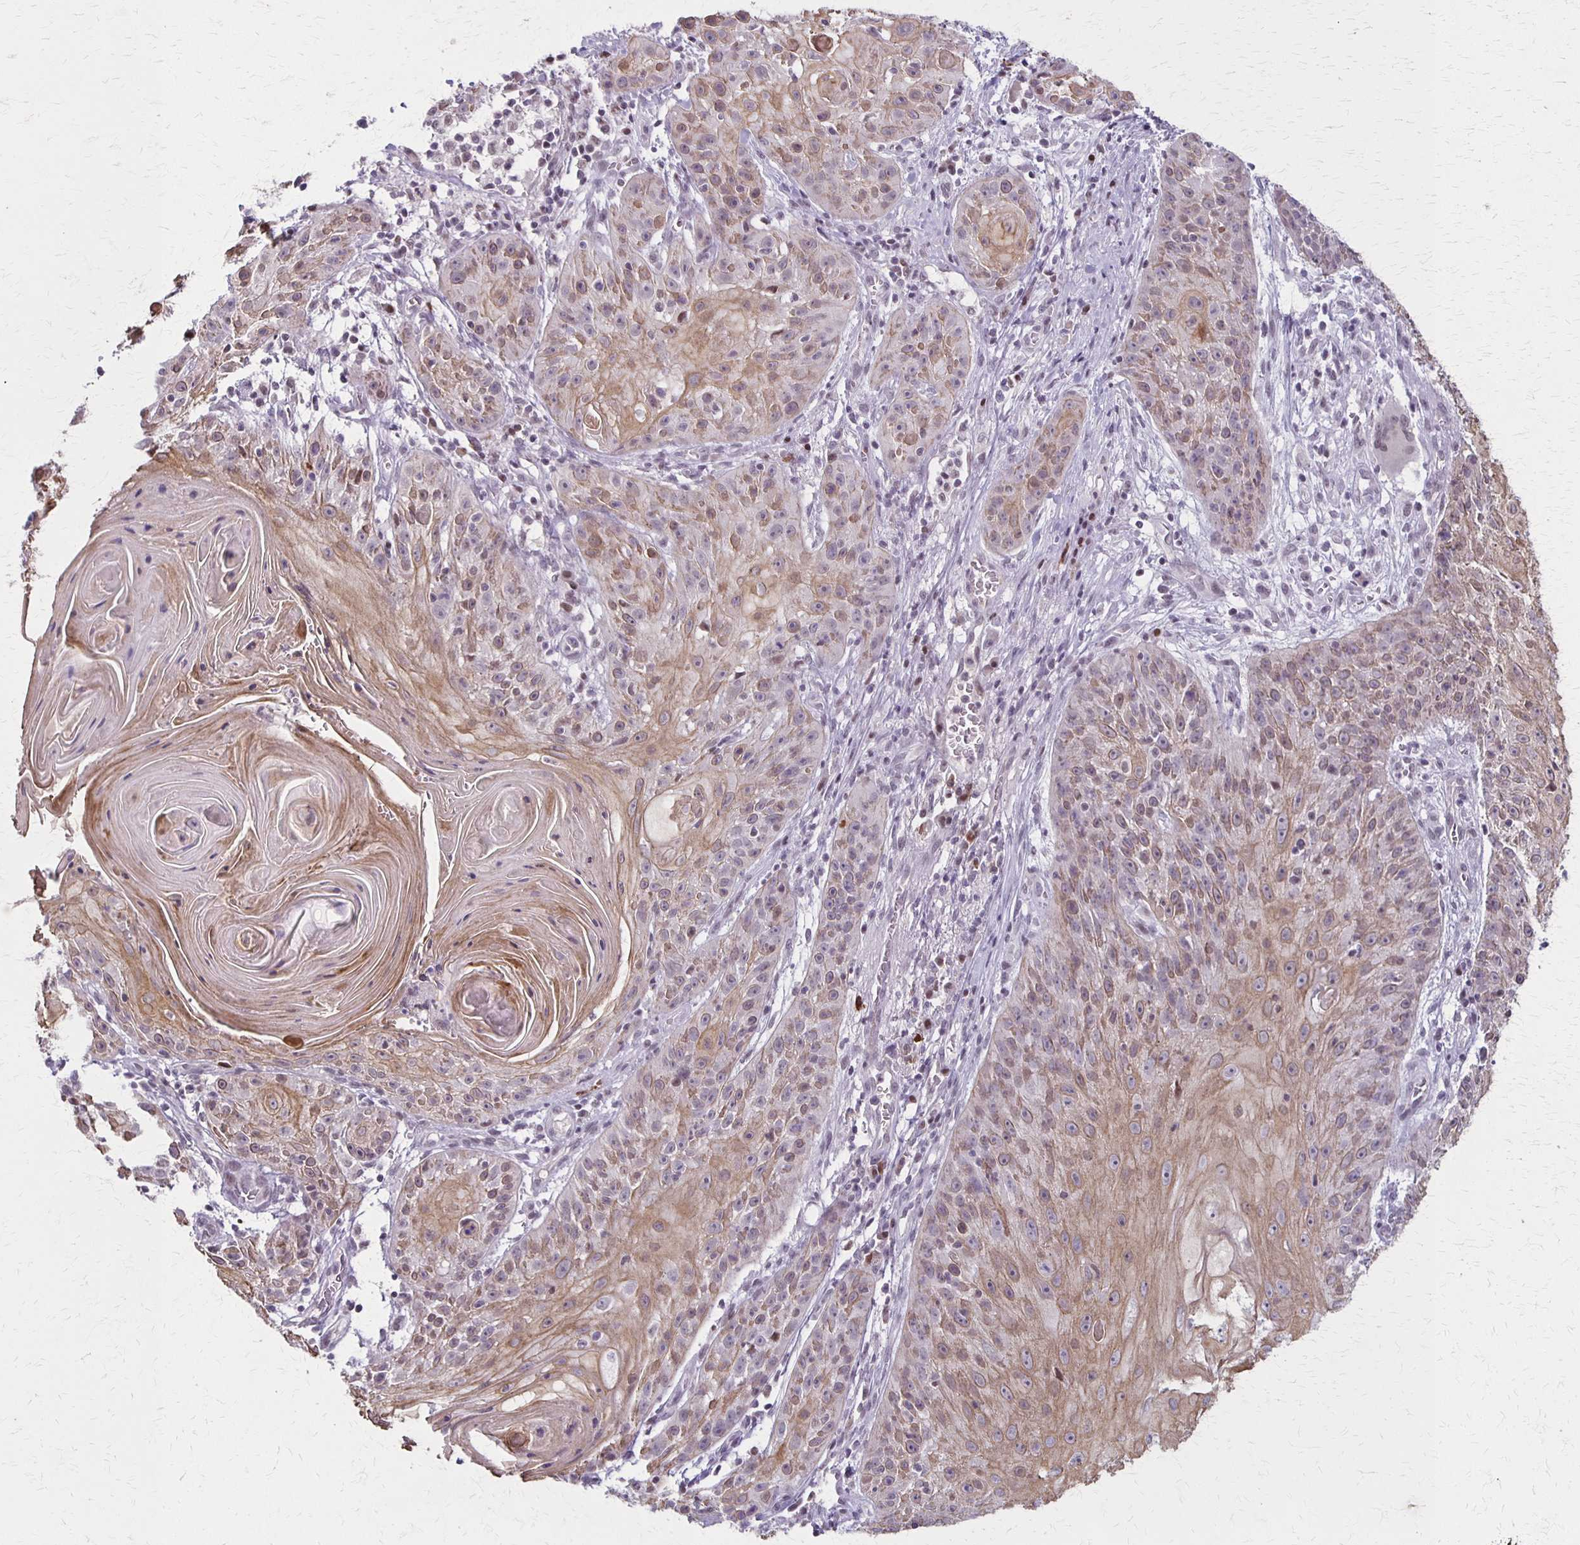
{"staining": {"intensity": "moderate", "quantity": "25%-75%", "location": "cytoplasmic/membranous,nuclear"}, "tissue": "skin cancer", "cell_type": "Tumor cells", "image_type": "cancer", "snomed": [{"axis": "morphology", "description": "Squamous cell carcinoma, NOS"}, {"axis": "topography", "description": "Skin"}, {"axis": "topography", "description": "Vulva"}], "caption": "The immunohistochemical stain highlights moderate cytoplasmic/membranous and nuclear expression in tumor cells of skin cancer tissue.", "gene": "SLC35E2B", "patient": {"sex": "female", "age": 76}}